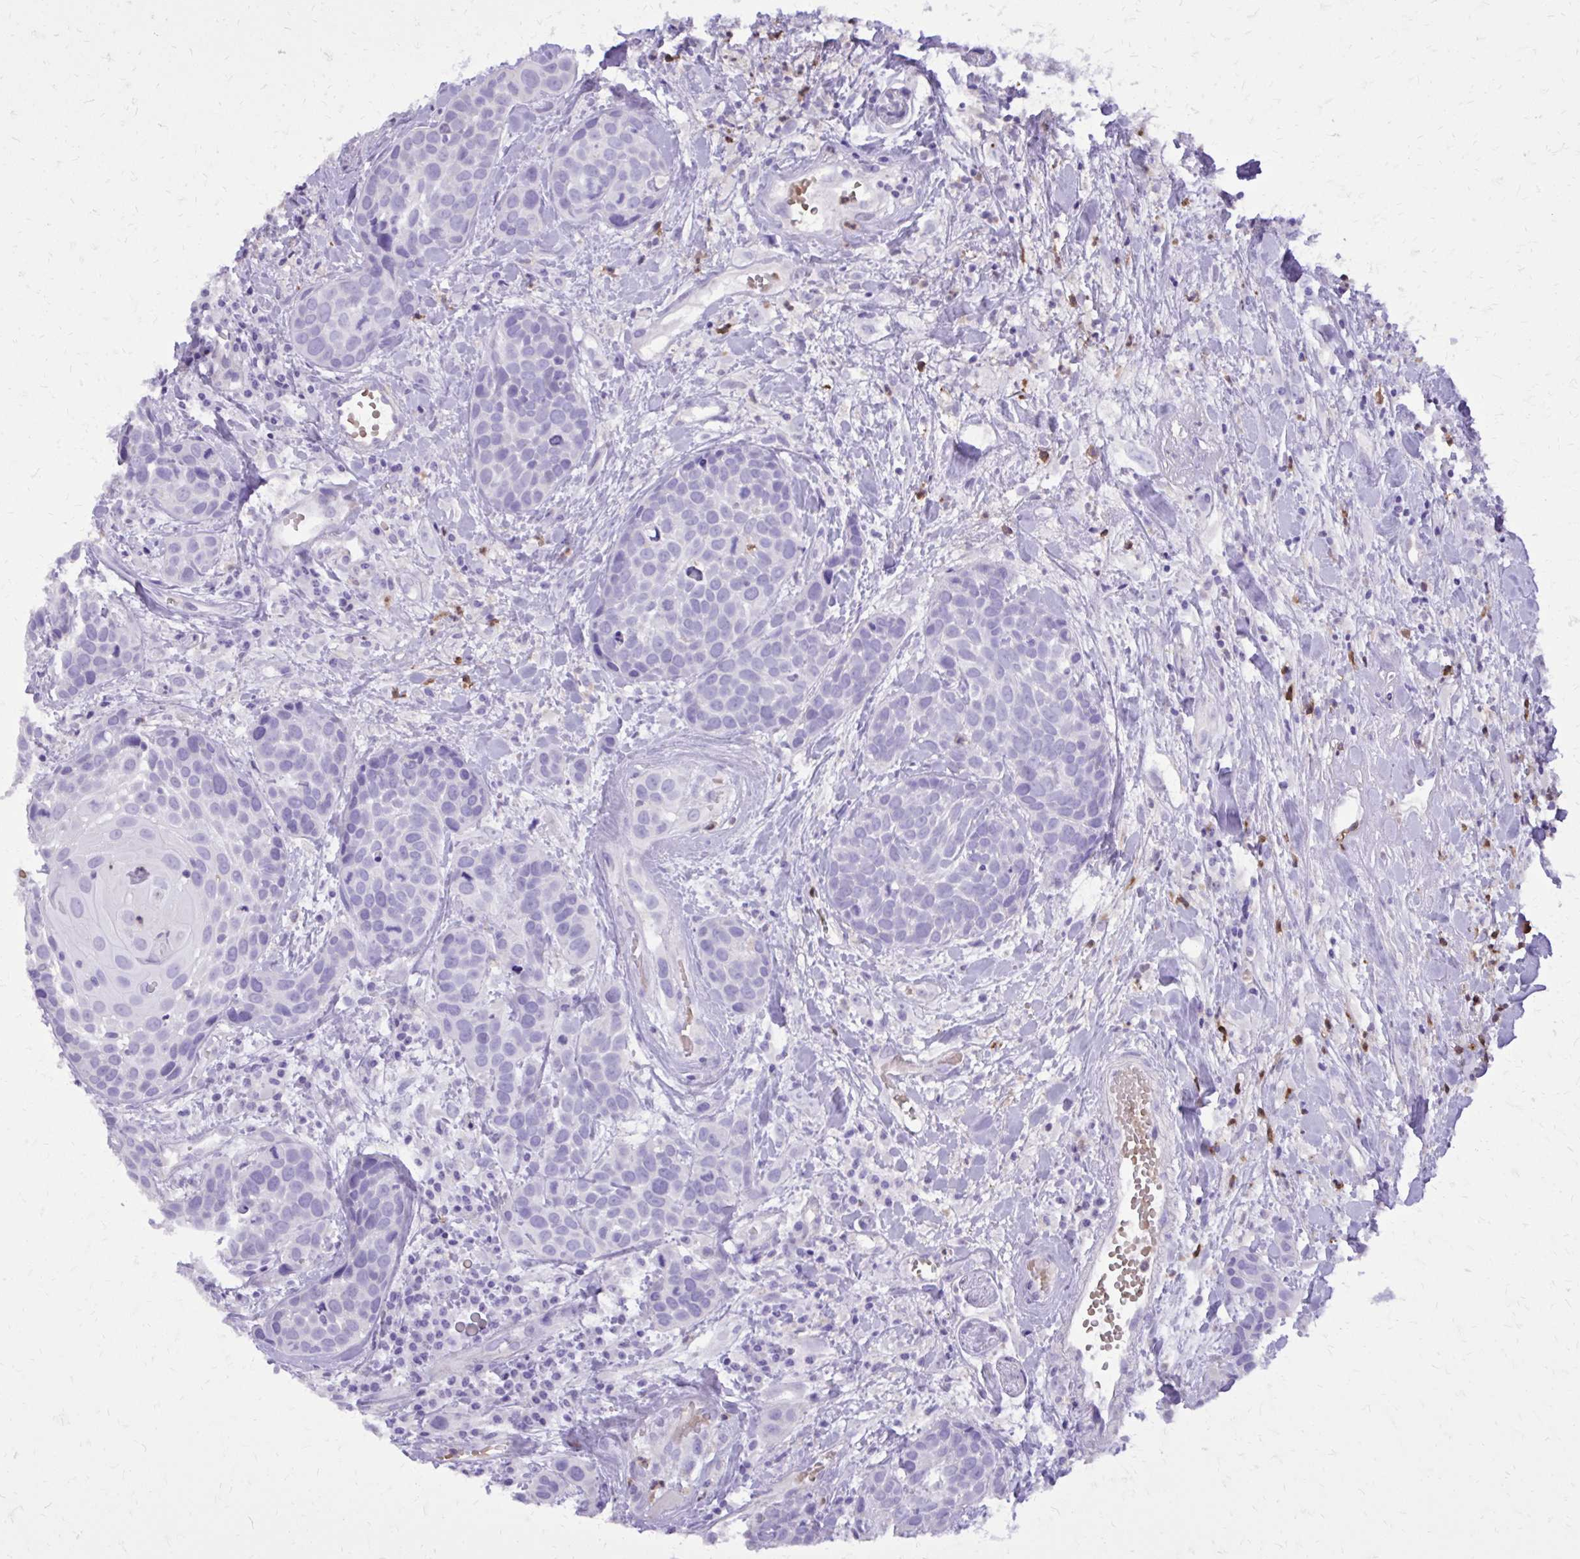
{"staining": {"intensity": "negative", "quantity": "none", "location": "none"}, "tissue": "head and neck cancer", "cell_type": "Tumor cells", "image_type": "cancer", "snomed": [{"axis": "morphology", "description": "Squamous cell carcinoma, NOS"}, {"axis": "topography", "description": "Head-Neck"}], "caption": "Head and neck cancer was stained to show a protein in brown. There is no significant positivity in tumor cells. (Brightfield microscopy of DAB immunohistochemistry (IHC) at high magnification).", "gene": "CAT", "patient": {"sex": "female", "age": 50}}